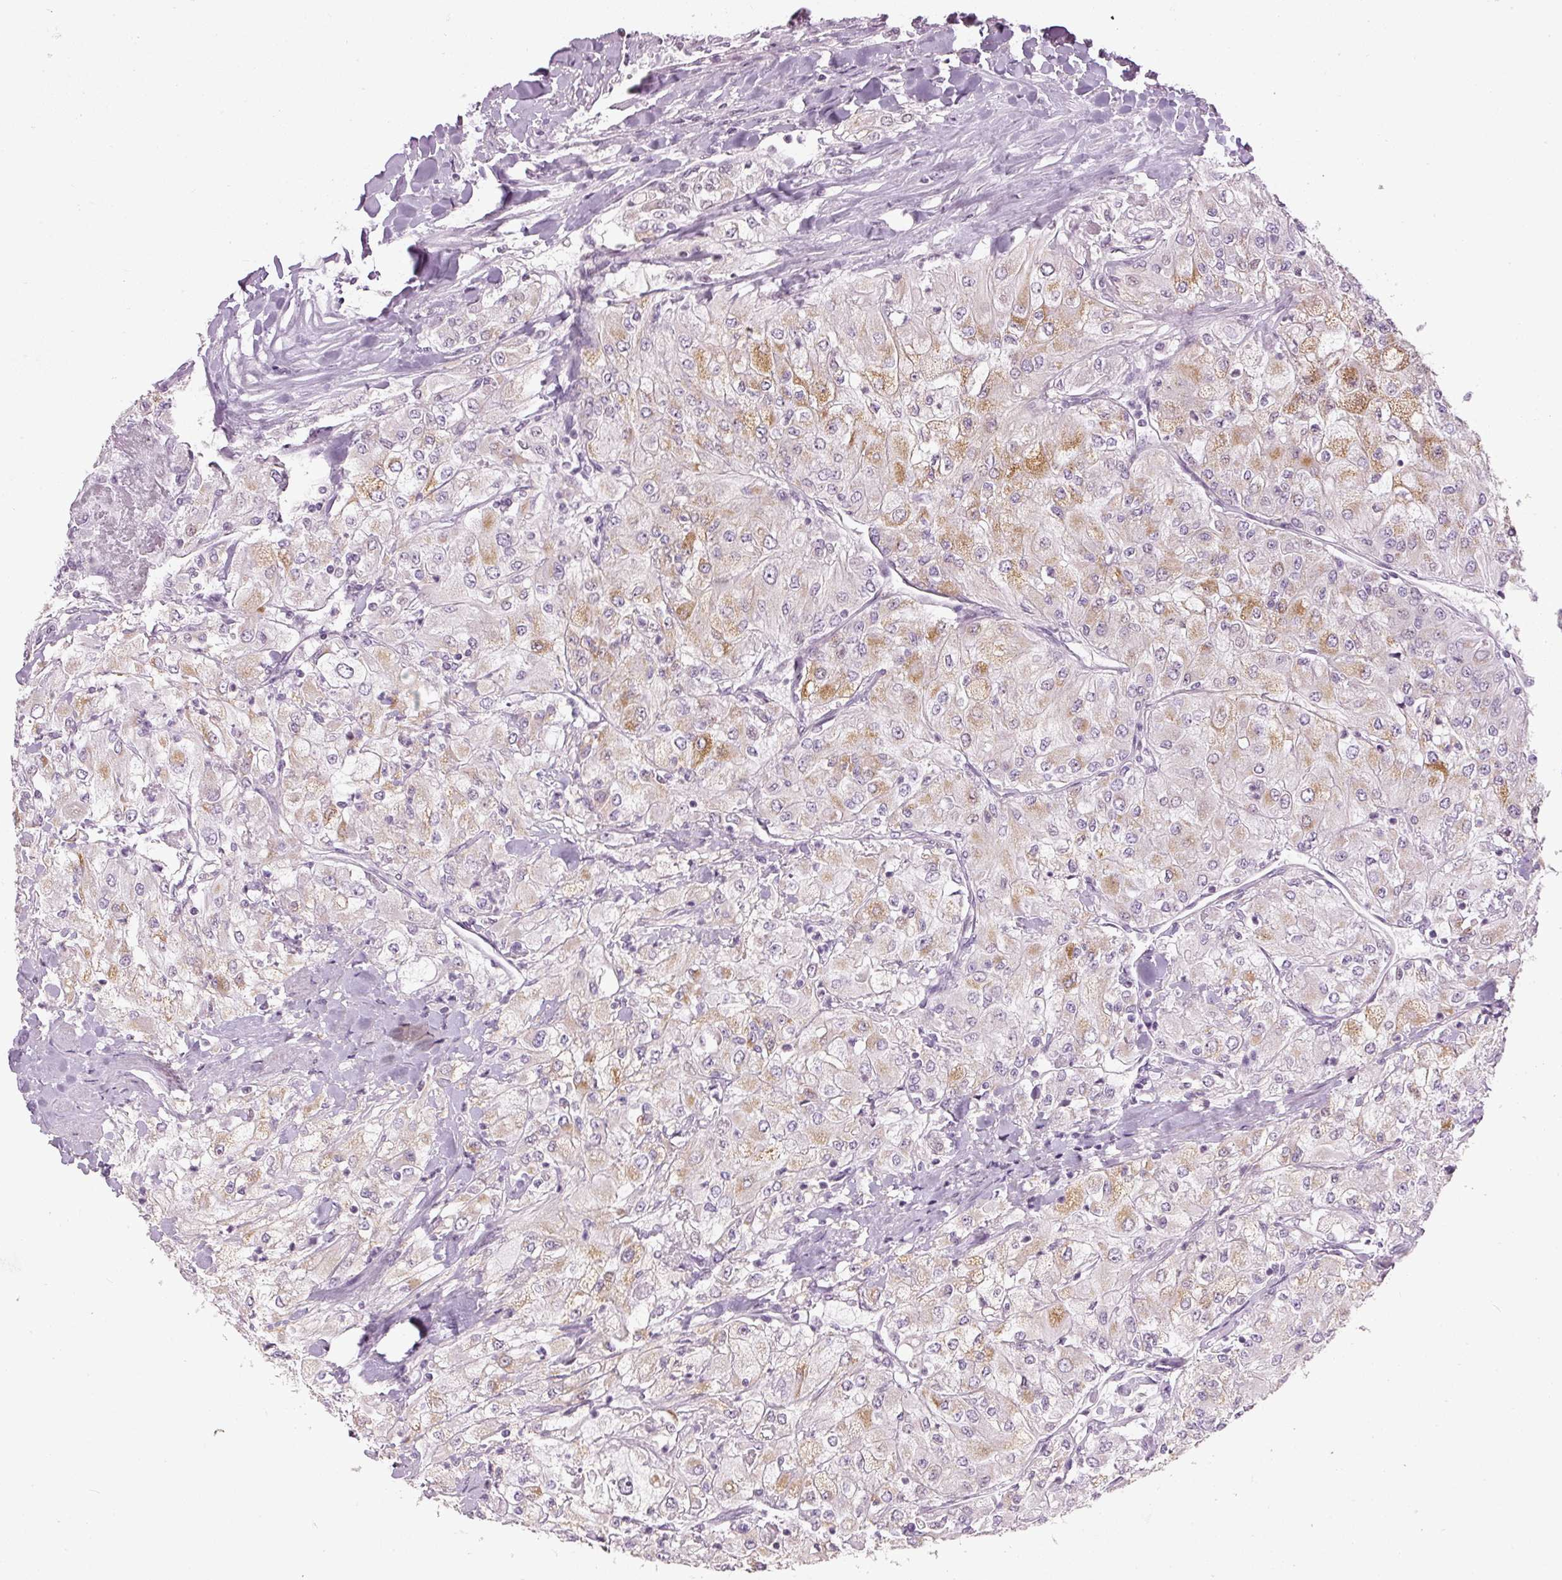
{"staining": {"intensity": "moderate", "quantity": "<25%", "location": "cytoplasmic/membranous"}, "tissue": "renal cancer", "cell_type": "Tumor cells", "image_type": "cancer", "snomed": [{"axis": "morphology", "description": "Adenocarcinoma, NOS"}, {"axis": "topography", "description": "Kidney"}], "caption": "An image of renal cancer (adenocarcinoma) stained for a protein exhibits moderate cytoplasmic/membranous brown staining in tumor cells.", "gene": "NRDE2", "patient": {"sex": "male", "age": 80}}